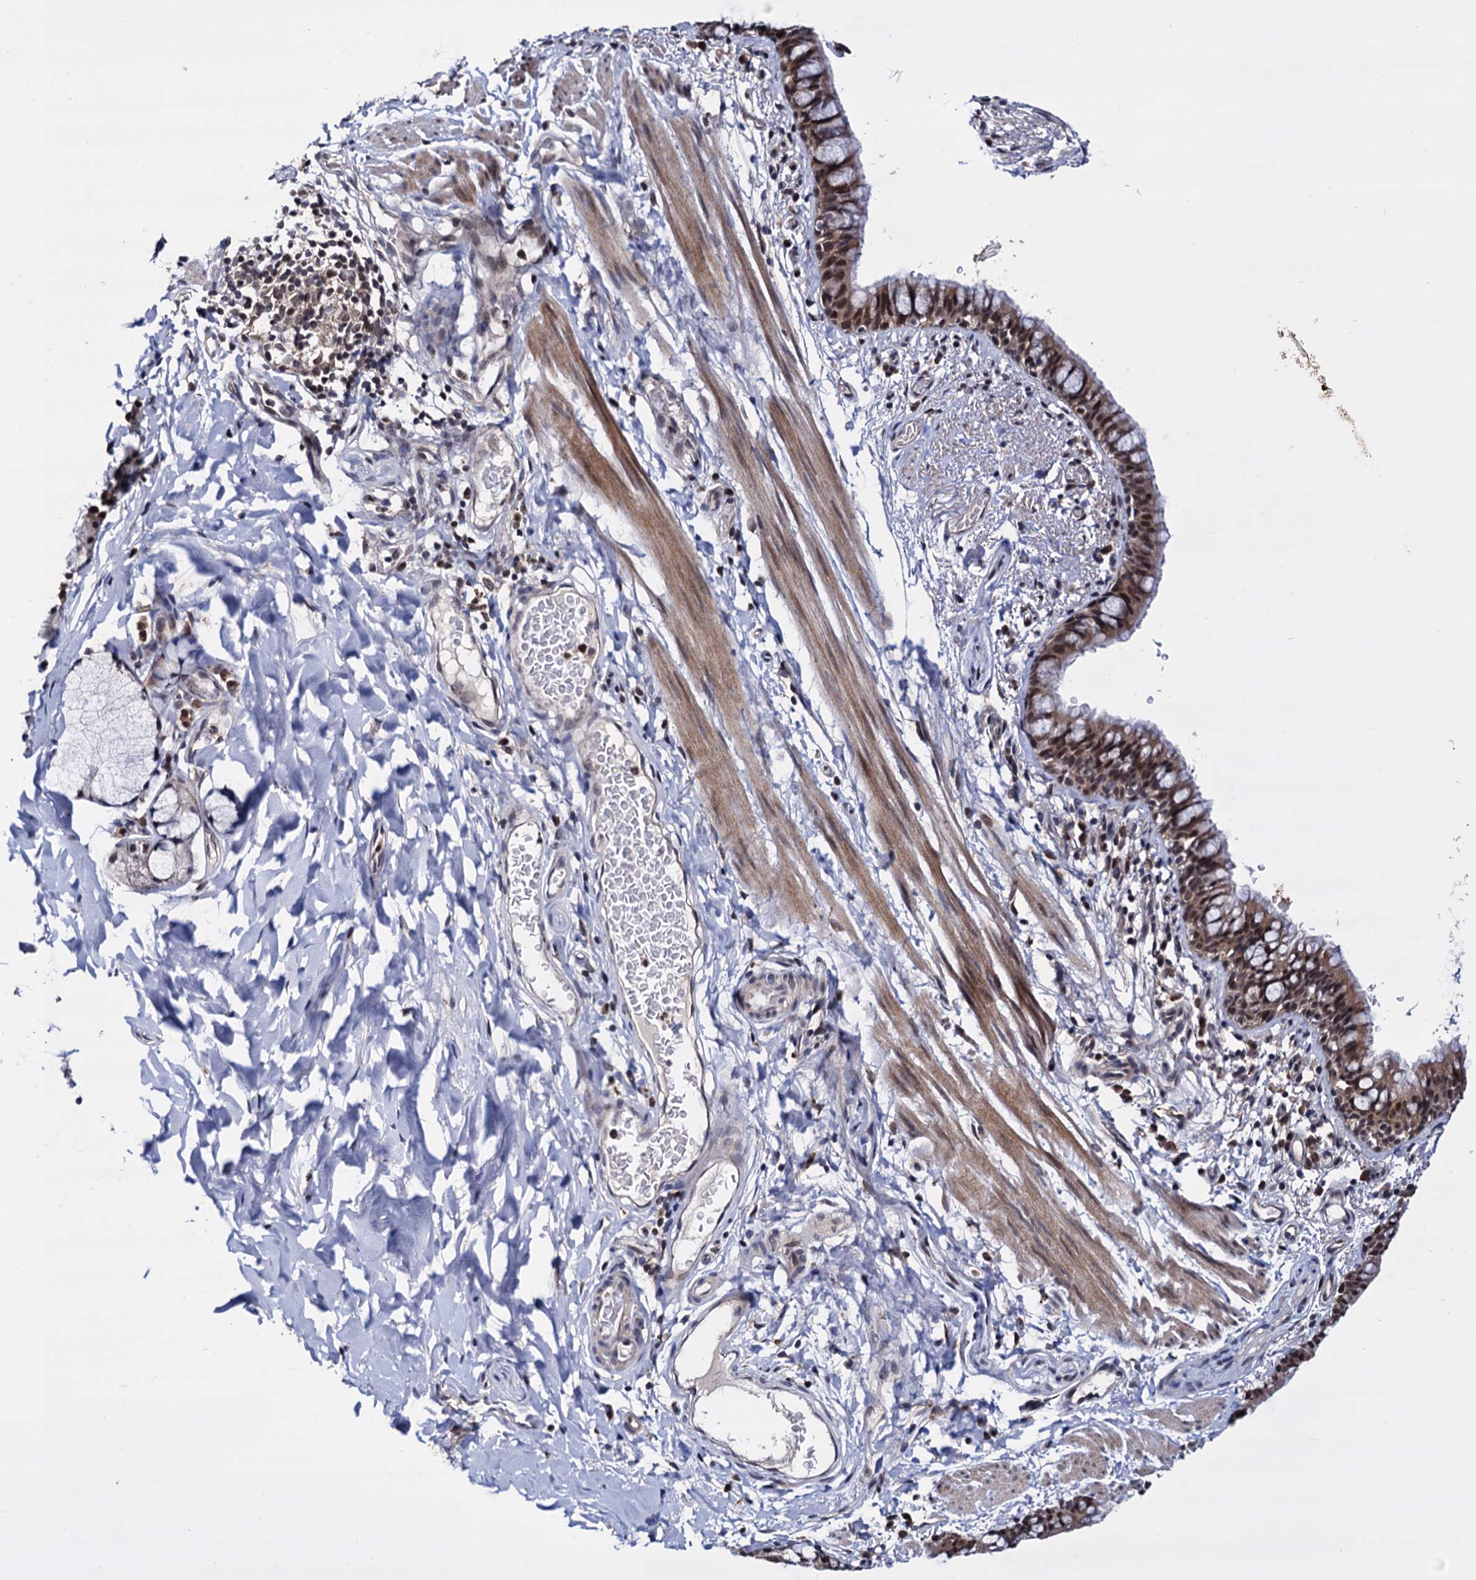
{"staining": {"intensity": "moderate", "quantity": ">75%", "location": "cytoplasmic/membranous,nuclear"}, "tissue": "bronchus", "cell_type": "Respiratory epithelial cells", "image_type": "normal", "snomed": [{"axis": "morphology", "description": "Normal tissue, NOS"}, {"axis": "topography", "description": "Cartilage tissue"}, {"axis": "topography", "description": "Bronchus"}], "caption": "DAB (3,3'-diaminobenzidine) immunohistochemical staining of unremarkable human bronchus reveals moderate cytoplasmic/membranous,nuclear protein staining in approximately >75% of respiratory epithelial cells. Ihc stains the protein of interest in brown and the nuclei are stained blue.", "gene": "RNASEH2B", "patient": {"sex": "female", "age": 36}}